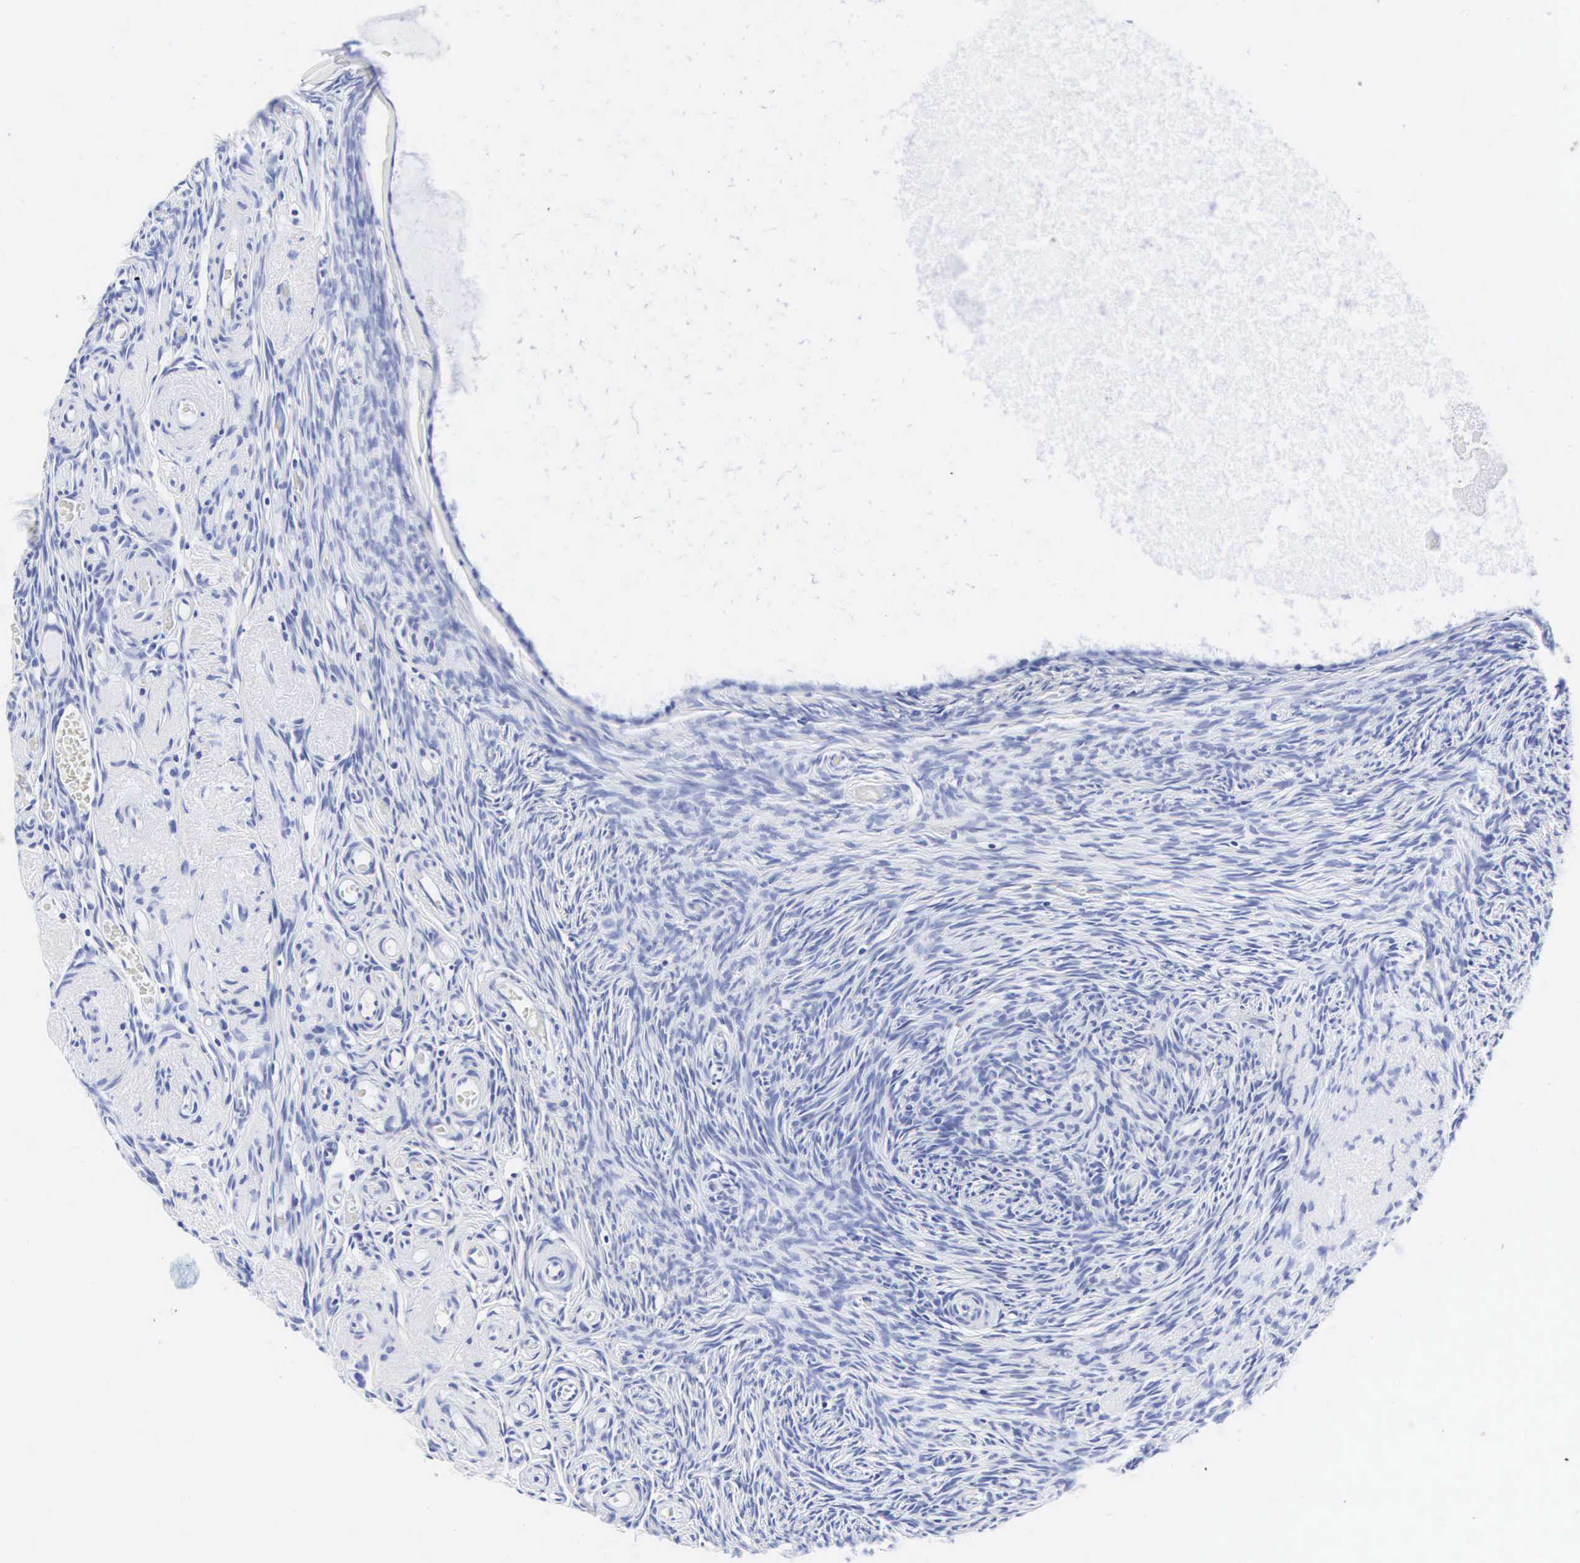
{"staining": {"intensity": "negative", "quantity": "none", "location": "none"}, "tissue": "ovary", "cell_type": "Follicle cells", "image_type": "normal", "snomed": [{"axis": "morphology", "description": "Normal tissue, NOS"}, {"axis": "topography", "description": "Ovary"}], "caption": "IHC photomicrograph of normal ovary: ovary stained with DAB demonstrates no significant protein positivity in follicle cells.", "gene": "INS", "patient": {"sex": "female", "age": 78}}